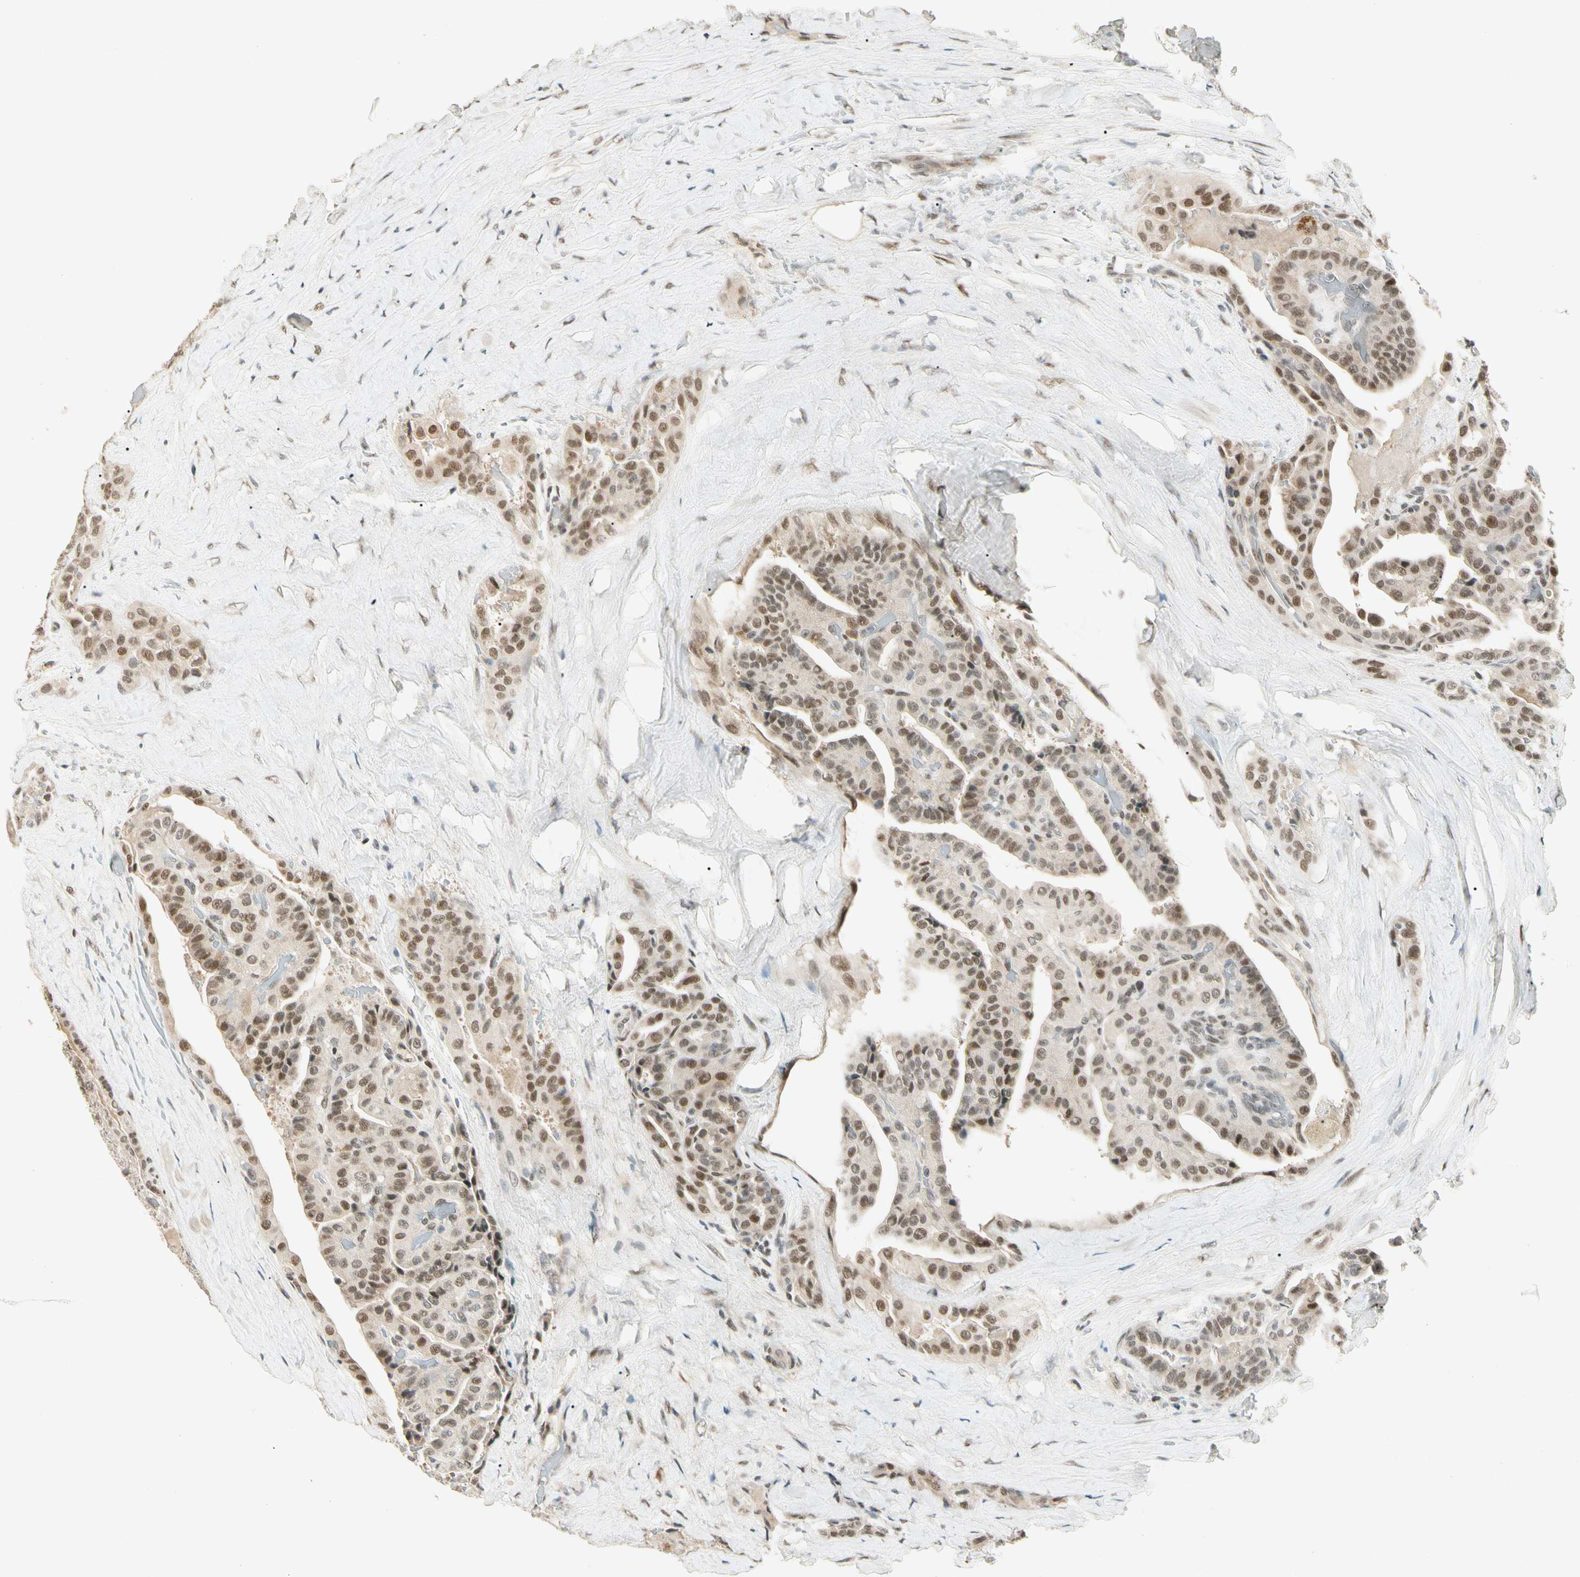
{"staining": {"intensity": "moderate", "quantity": ">75%", "location": "nuclear"}, "tissue": "thyroid cancer", "cell_type": "Tumor cells", "image_type": "cancer", "snomed": [{"axis": "morphology", "description": "Papillary adenocarcinoma, NOS"}, {"axis": "topography", "description": "Thyroid gland"}], "caption": "DAB immunohistochemical staining of thyroid papillary adenocarcinoma demonstrates moderate nuclear protein positivity in about >75% of tumor cells.", "gene": "ZBTB4", "patient": {"sex": "male", "age": 77}}